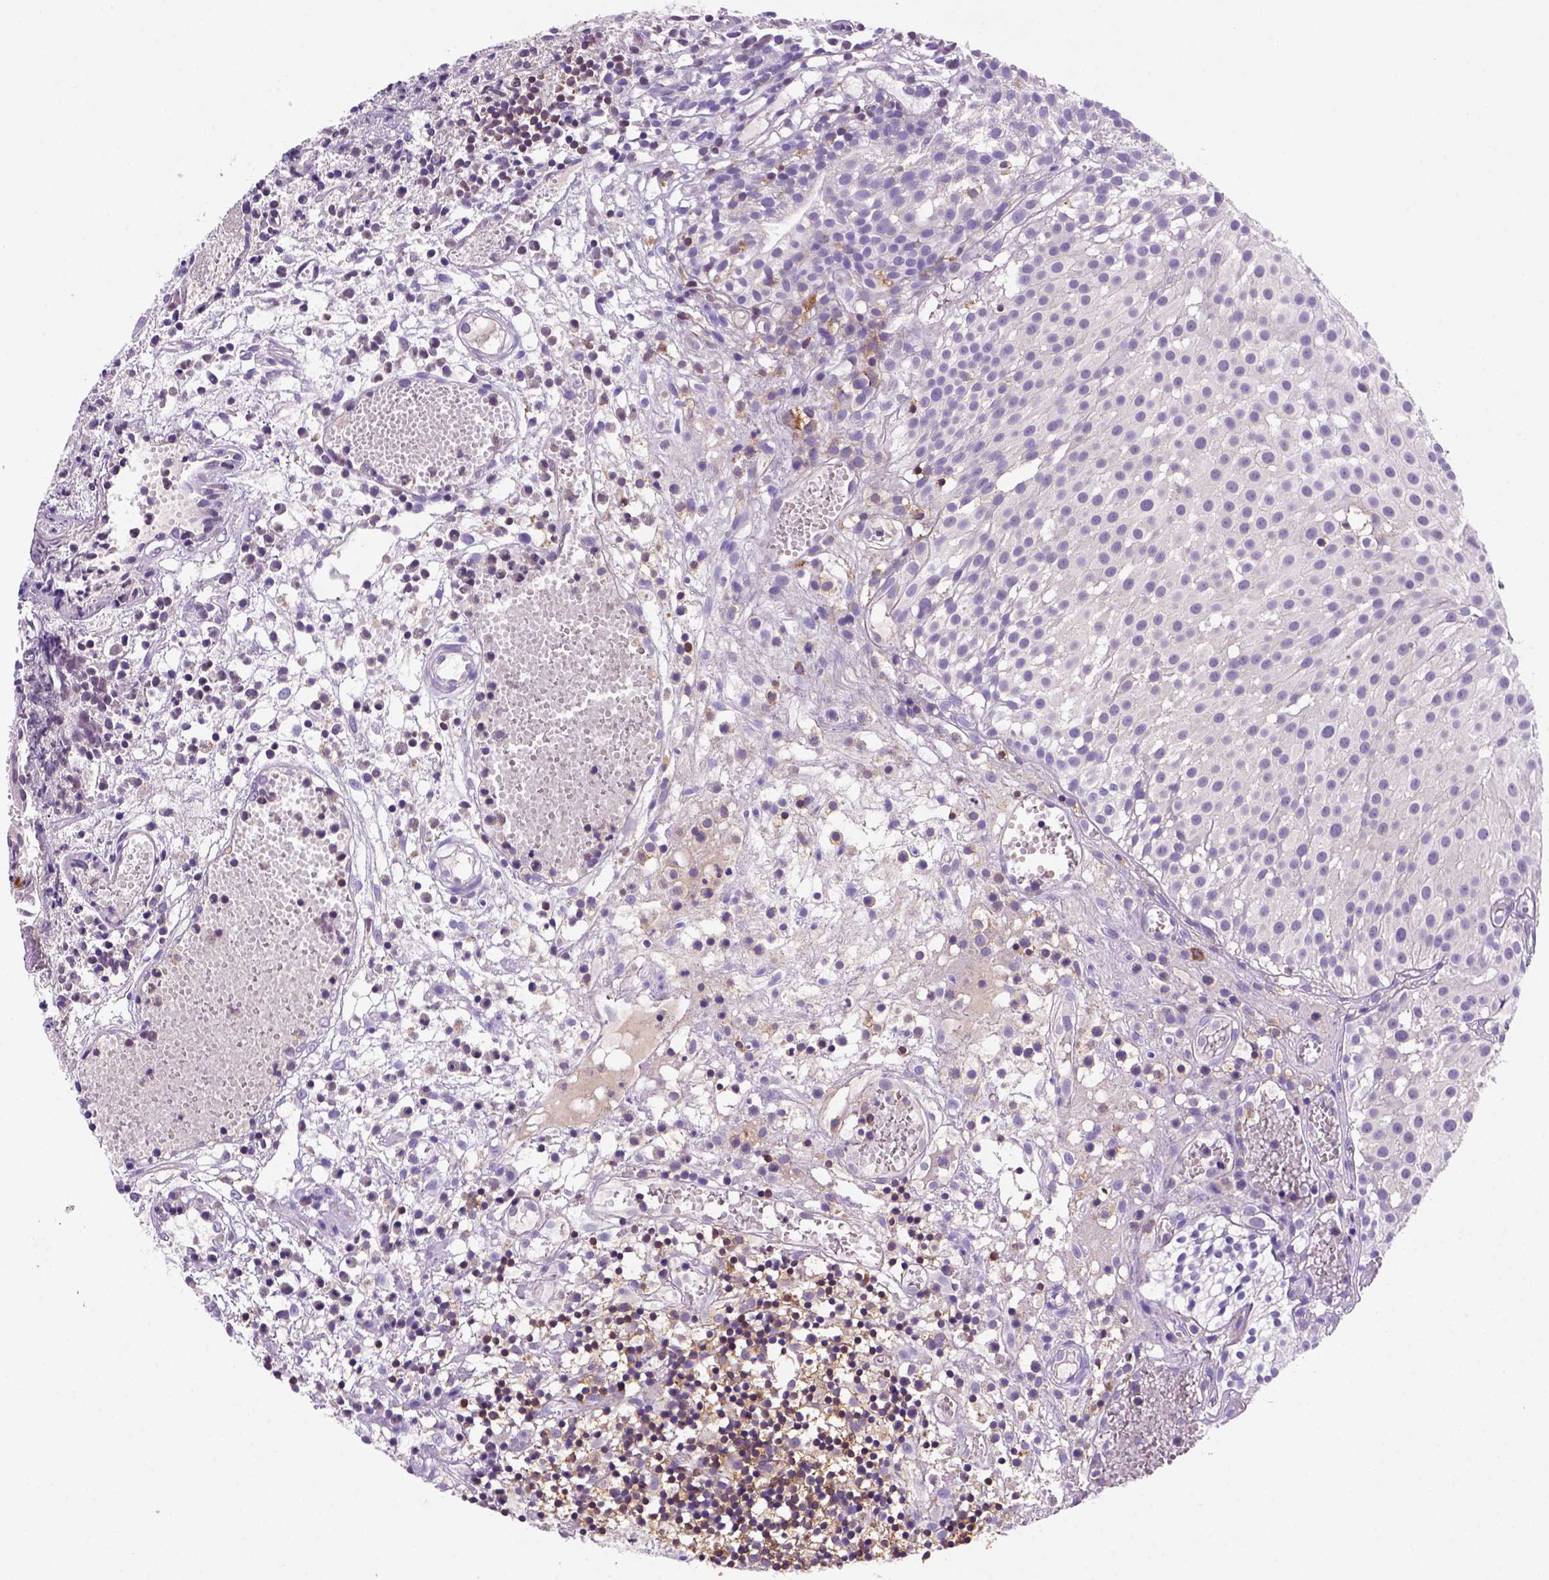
{"staining": {"intensity": "negative", "quantity": "none", "location": "none"}, "tissue": "urothelial cancer", "cell_type": "Tumor cells", "image_type": "cancer", "snomed": [{"axis": "morphology", "description": "Urothelial carcinoma, Low grade"}, {"axis": "topography", "description": "Urinary bladder"}], "caption": "Immunohistochemical staining of human urothelial carcinoma (low-grade) reveals no significant expression in tumor cells.", "gene": "INPP5D", "patient": {"sex": "male", "age": 79}}